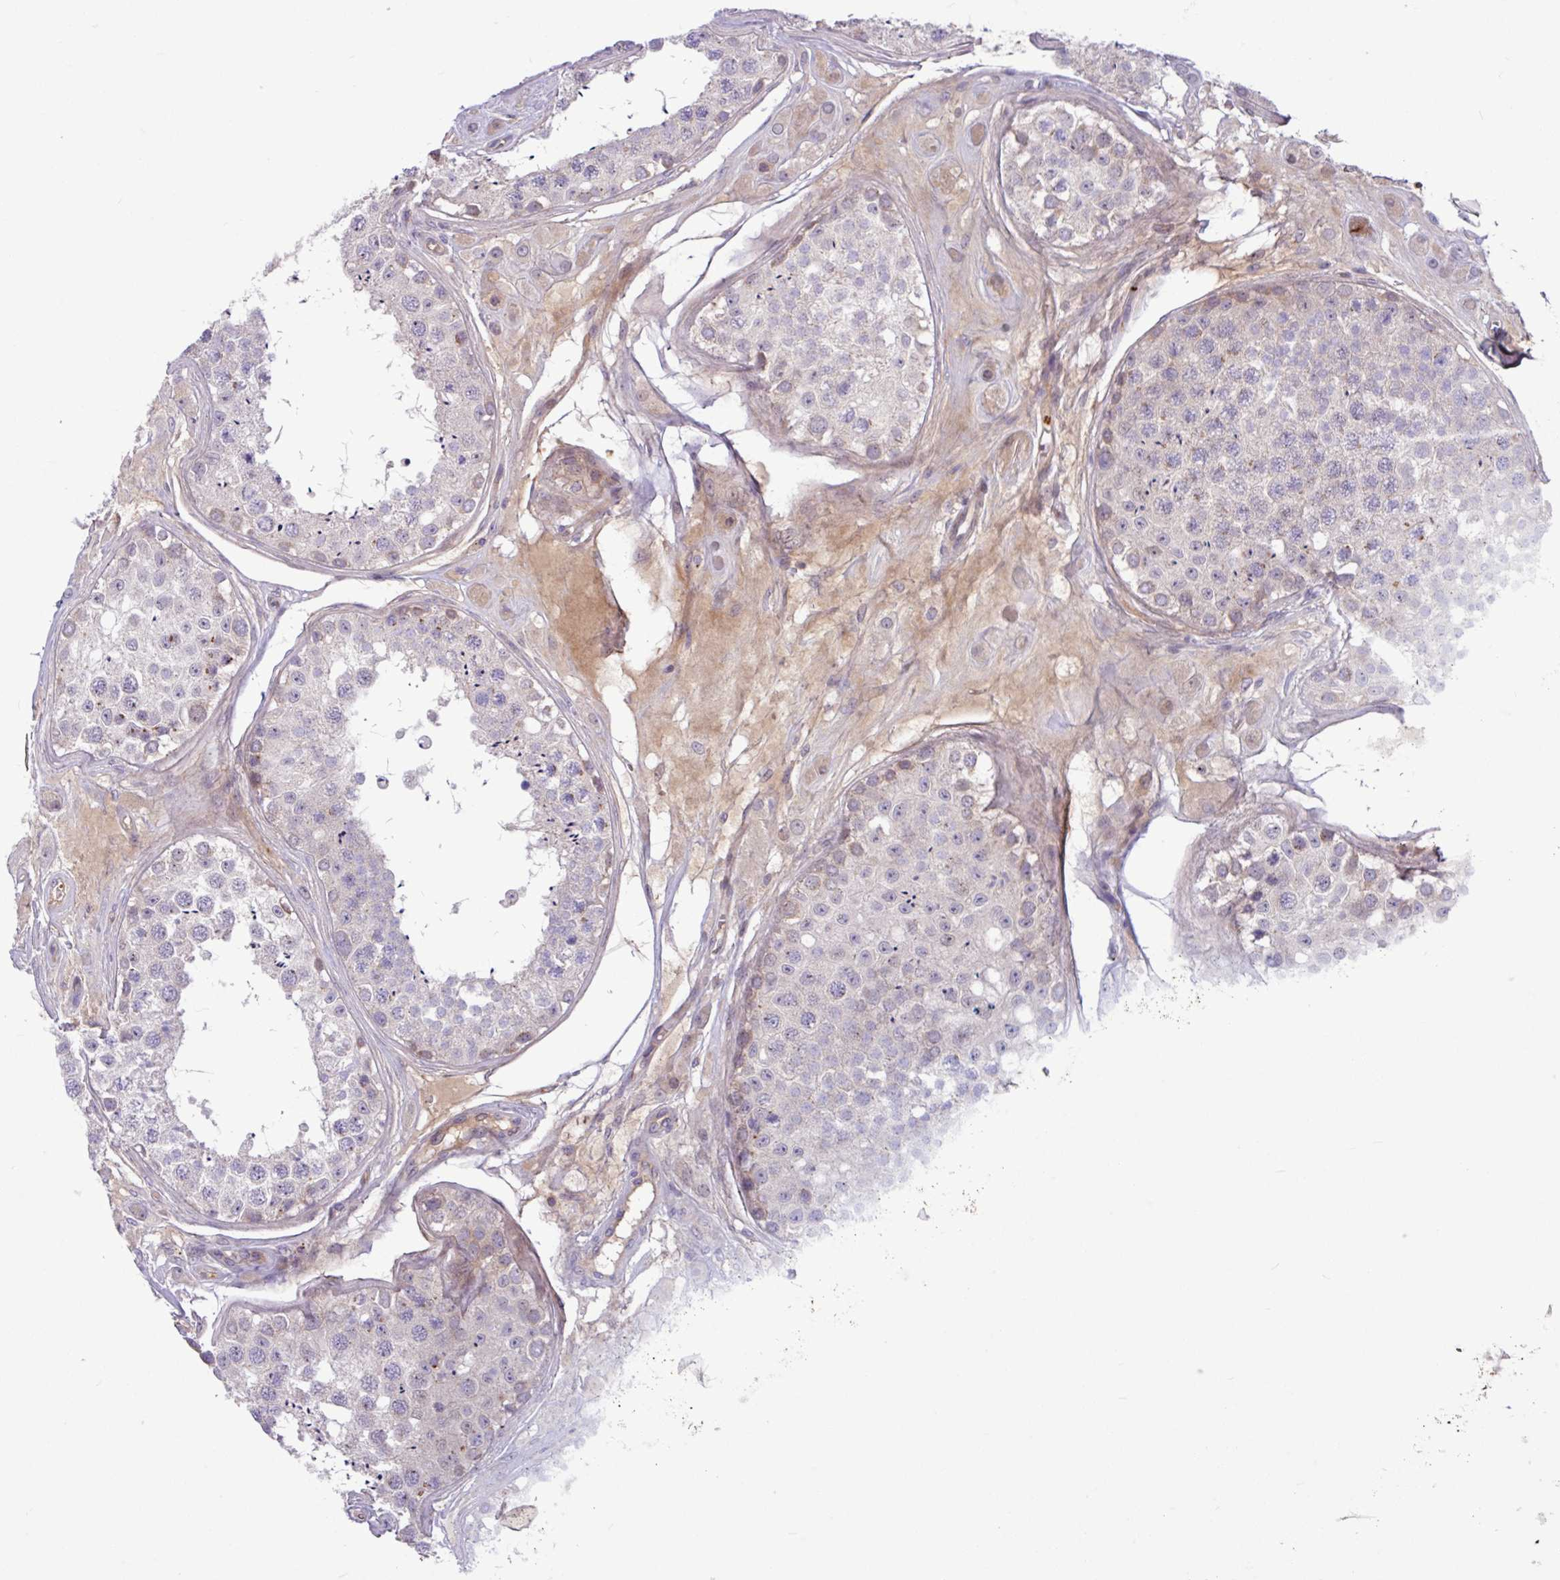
{"staining": {"intensity": "moderate", "quantity": "<25%", "location": "cytoplasmic/membranous"}, "tissue": "testis", "cell_type": "Cells in seminiferous ducts", "image_type": "normal", "snomed": [{"axis": "morphology", "description": "Normal tissue, NOS"}, {"axis": "topography", "description": "Testis"}], "caption": "Human testis stained with a brown dye exhibits moderate cytoplasmic/membranous positive expression in about <25% of cells in seminiferous ducts.", "gene": "B4GALNT4", "patient": {"sex": "male", "age": 25}}